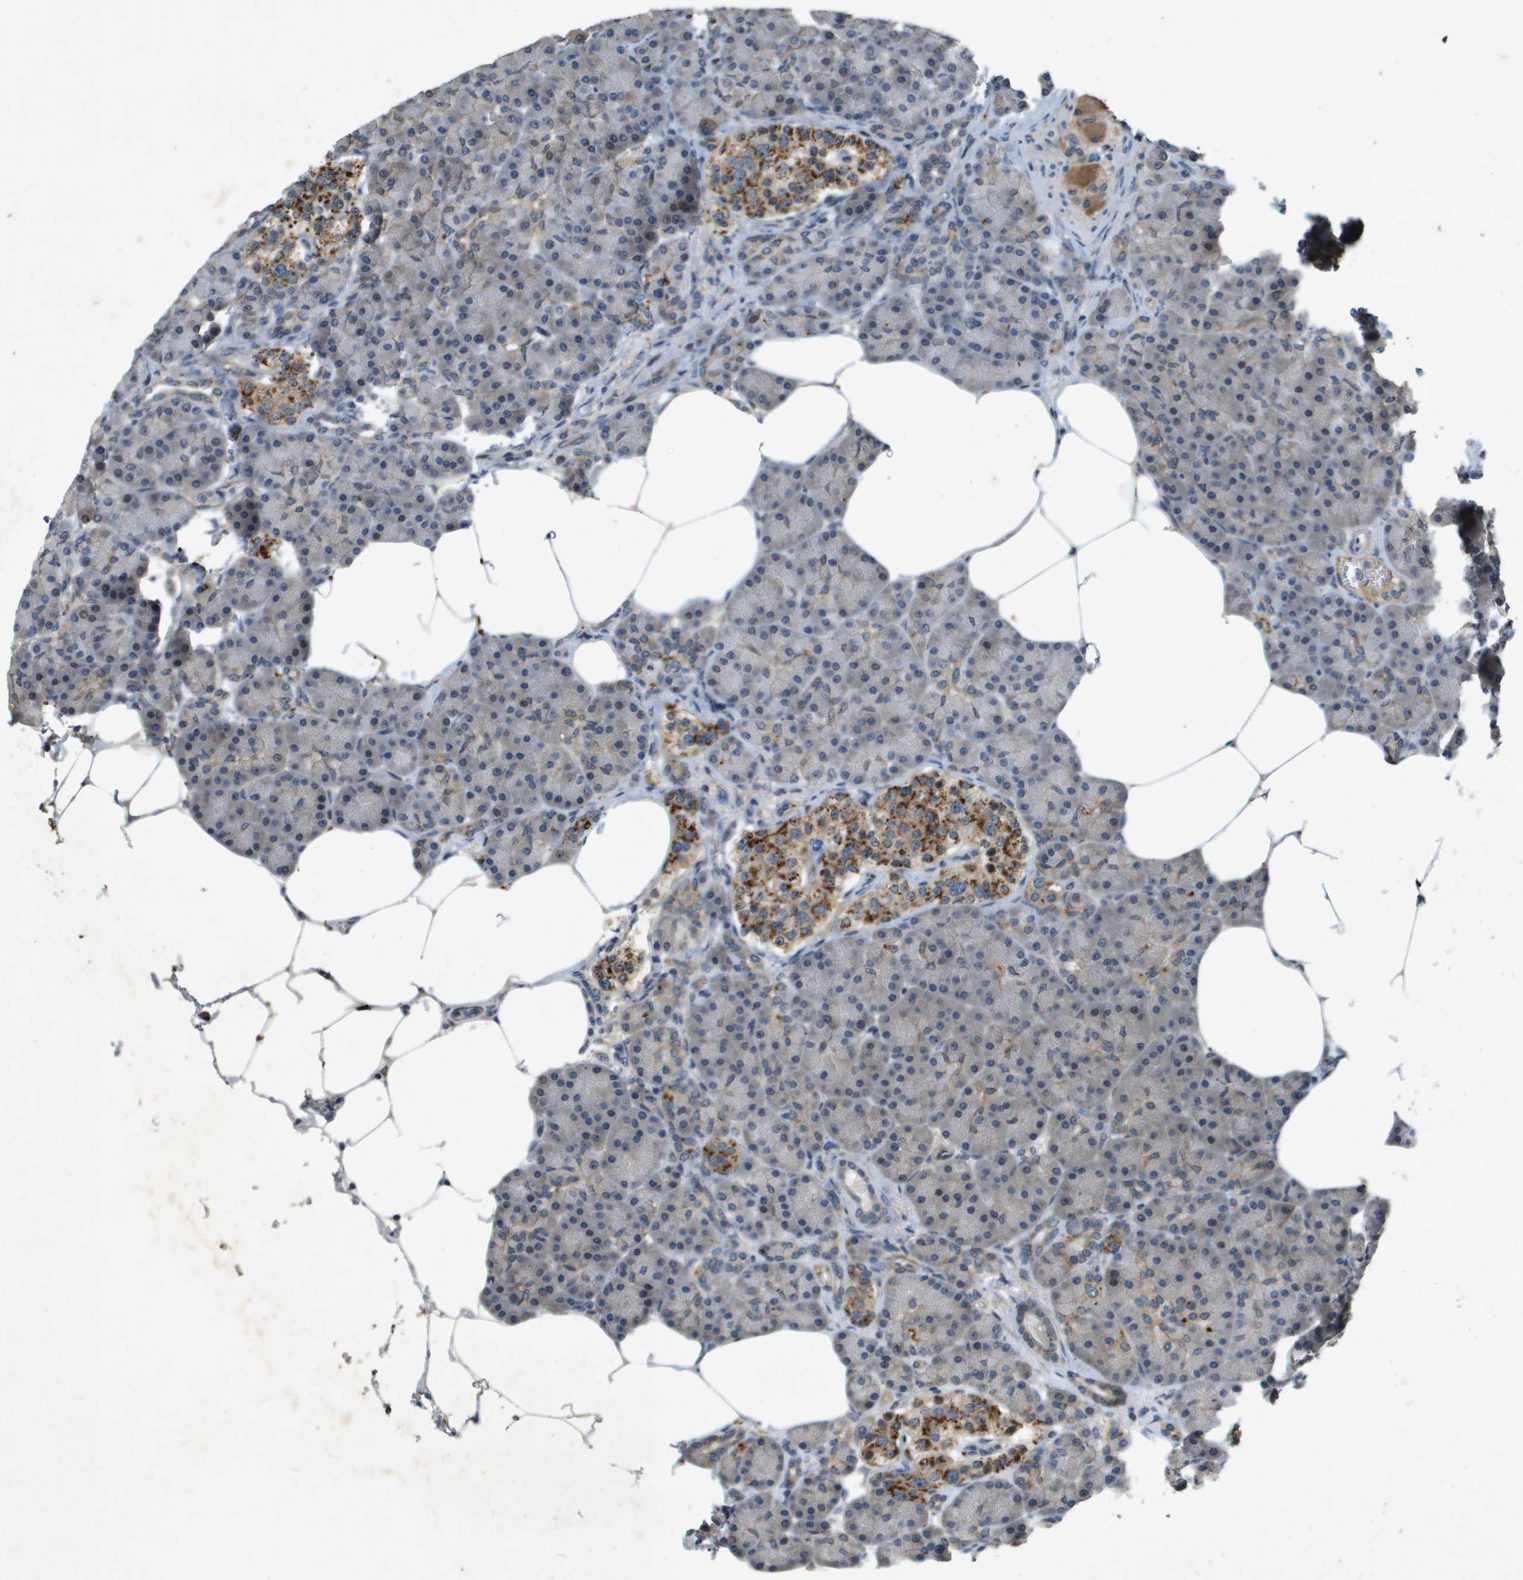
{"staining": {"intensity": "moderate", "quantity": "<25%", "location": "cytoplasmic/membranous"}, "tissue": "pancreas", "cell_type": "Exocrine glandular cells", "image_type": "normal", "snomed": [{"axis": "morphology", "description": "Normal tissue, NOS"}, {"axis": "topography", "description": "Pancreas"}], "caption": "Brown immunohistochemical staining in benign pancreas demonstrates moderate cytoplasmic/membranous positivity in about <25% of exocrine glandular cells. (DAB = brown stain, brightfield microscopy at high magnification).", "gene": "PGAP3", "patient": {"sex": "female", "age": 70}}